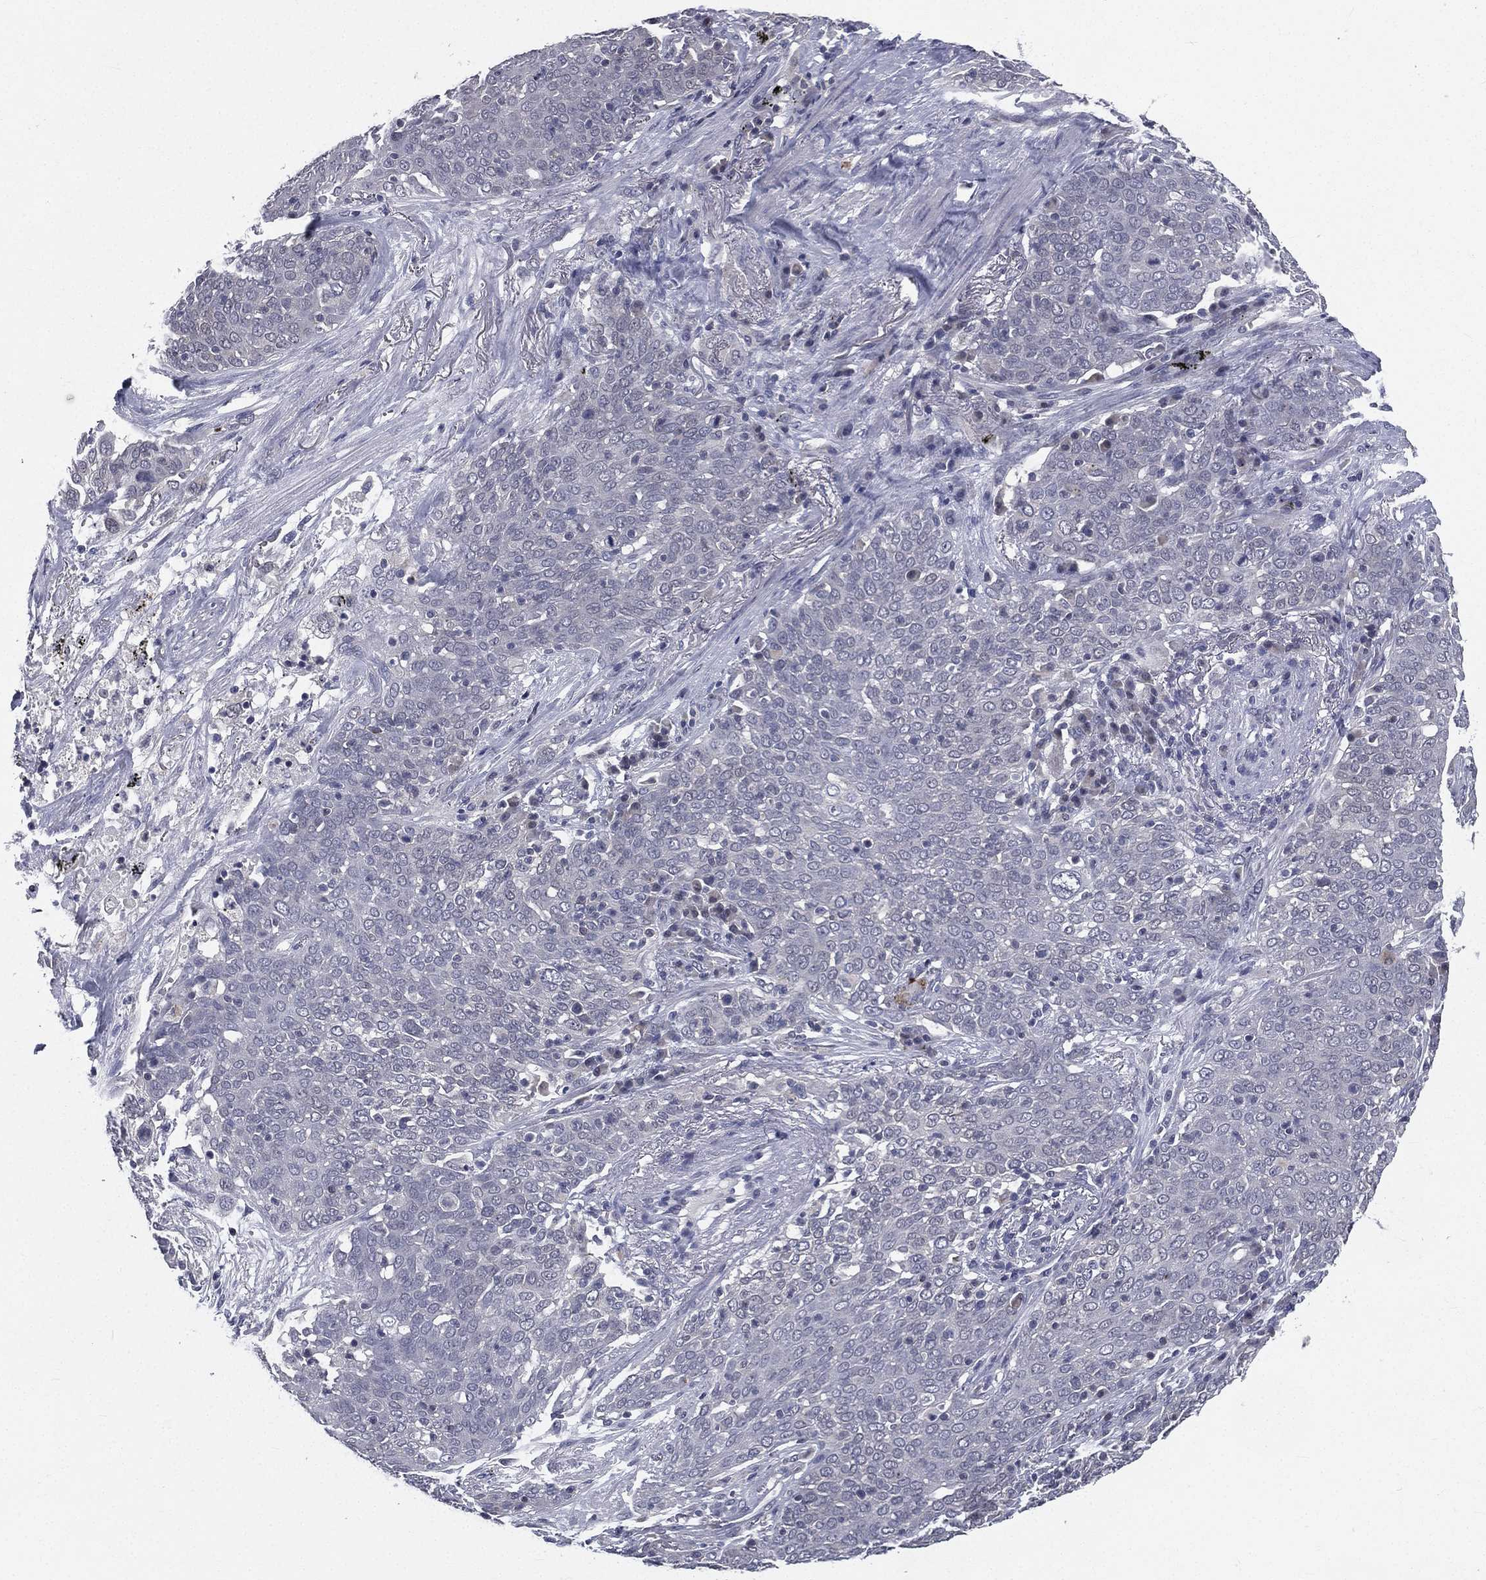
{"staining": {"intensity": "negative", "quantity": "none", "location": "none"}, "tissue": "lung cancer", "cell_type": "Tumor cells", "image_type": "cancer", "snomed": [{"axis": "morphology", "description": "Squamous cell carcinoma, NOS"}, {"axis": "topography", "description": "Lung"}], "caption": "This micrograph is of lung cancer stained with IHC to label a protein in brown with the nuclei are counter-stained blue. There is no staining in tumor cells.", "gene": "IFT27", "patient": {"sex": "male", "age": 82}}